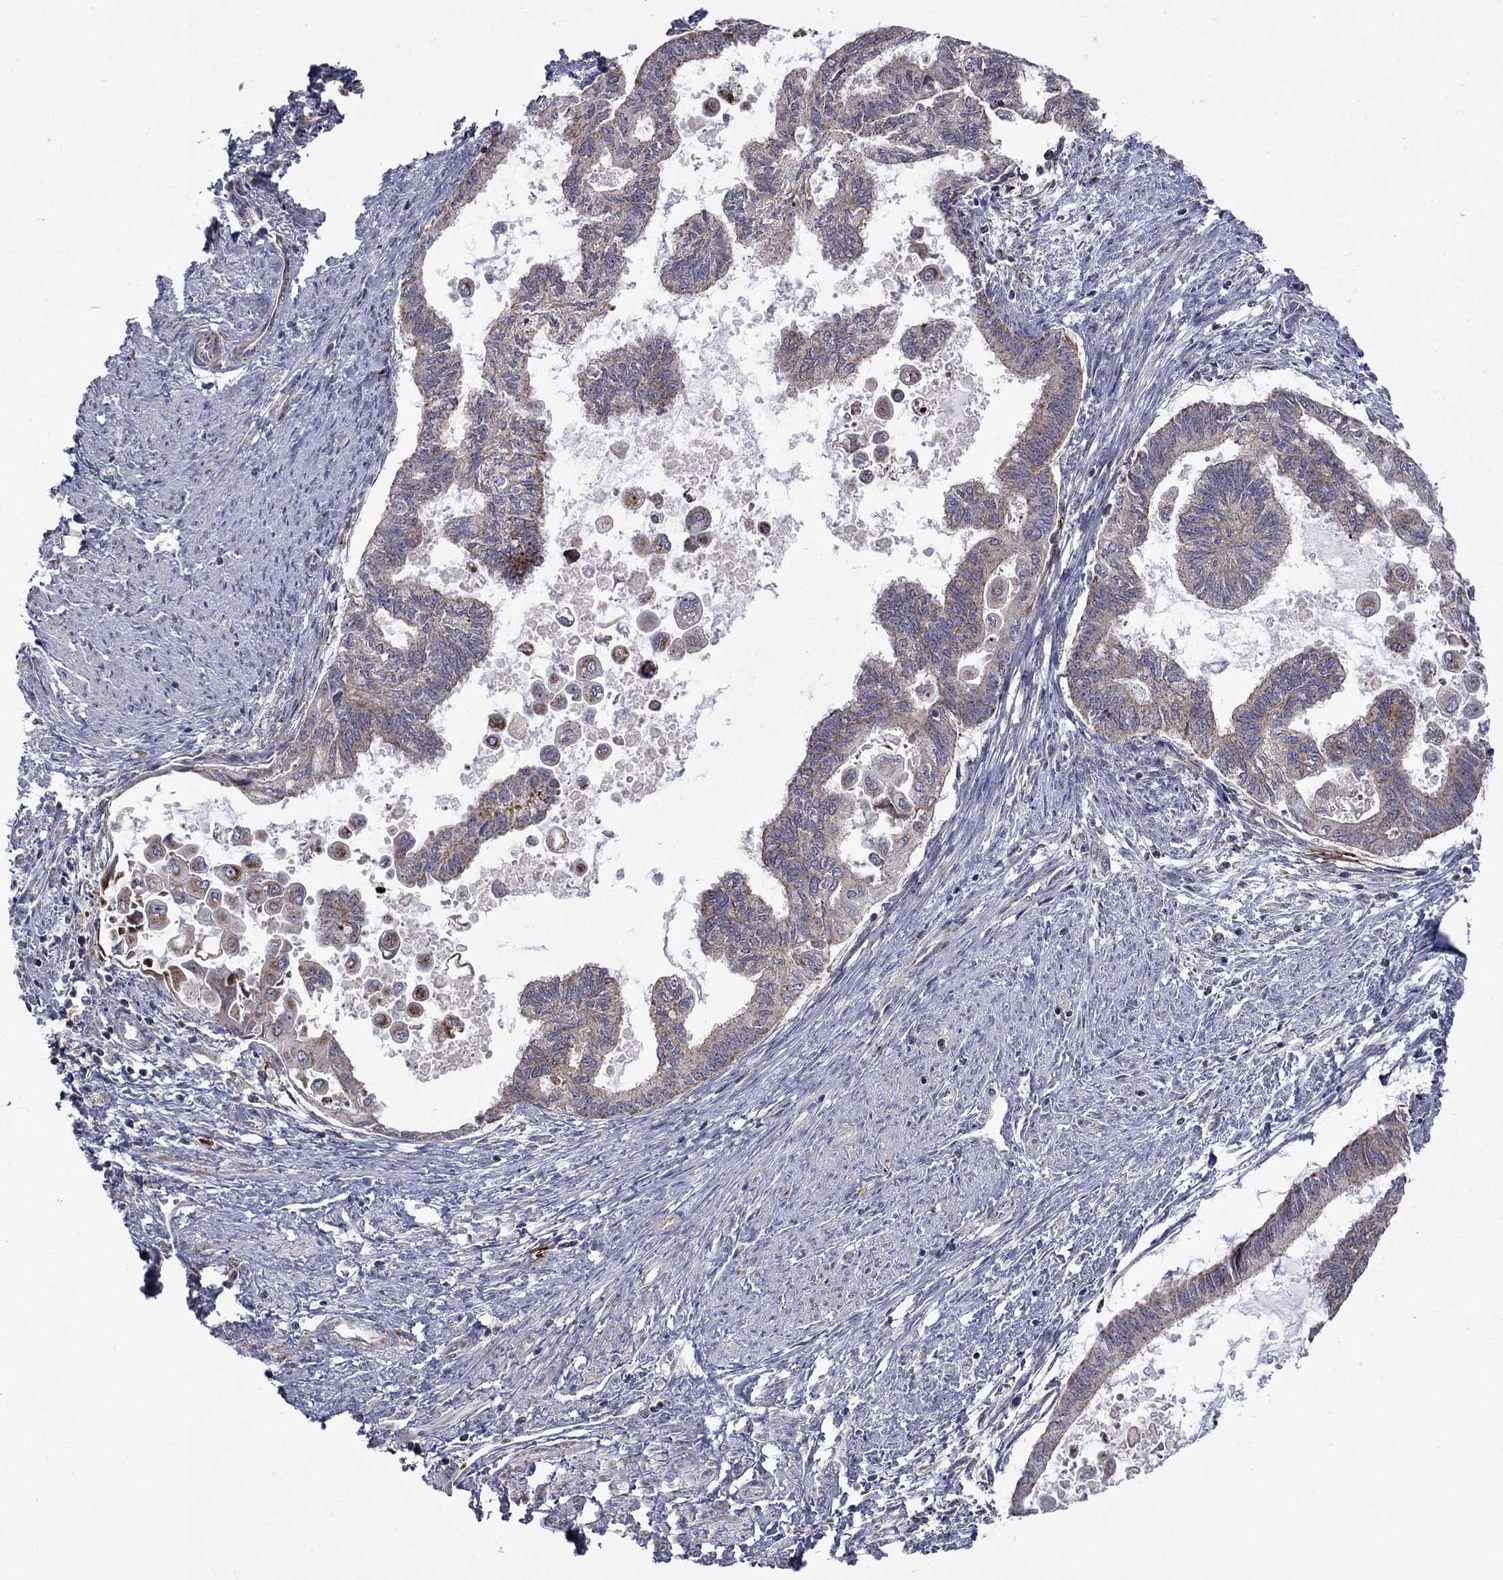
{"staining": {"intensity": "moderate", "quantity": "<25%", "location": "cytoplasmic/membranous"}, "tissue": "endometrial cancer", "cell_type": "Tumor cells", "image_type": "cancer", "snomed": [{"axis": "morphology", "description": "Adenocarcinoma, NOS"}, {"axis": "topography", "description": "Endometrium"}], "caption": "The immunohistochemical stain shows moderate cytoplasmic/membranous staining in tumor cells of endometrial cancer tissue.", "gene": "DOP1B", "patient": {"sex": "female", "age": 86}}